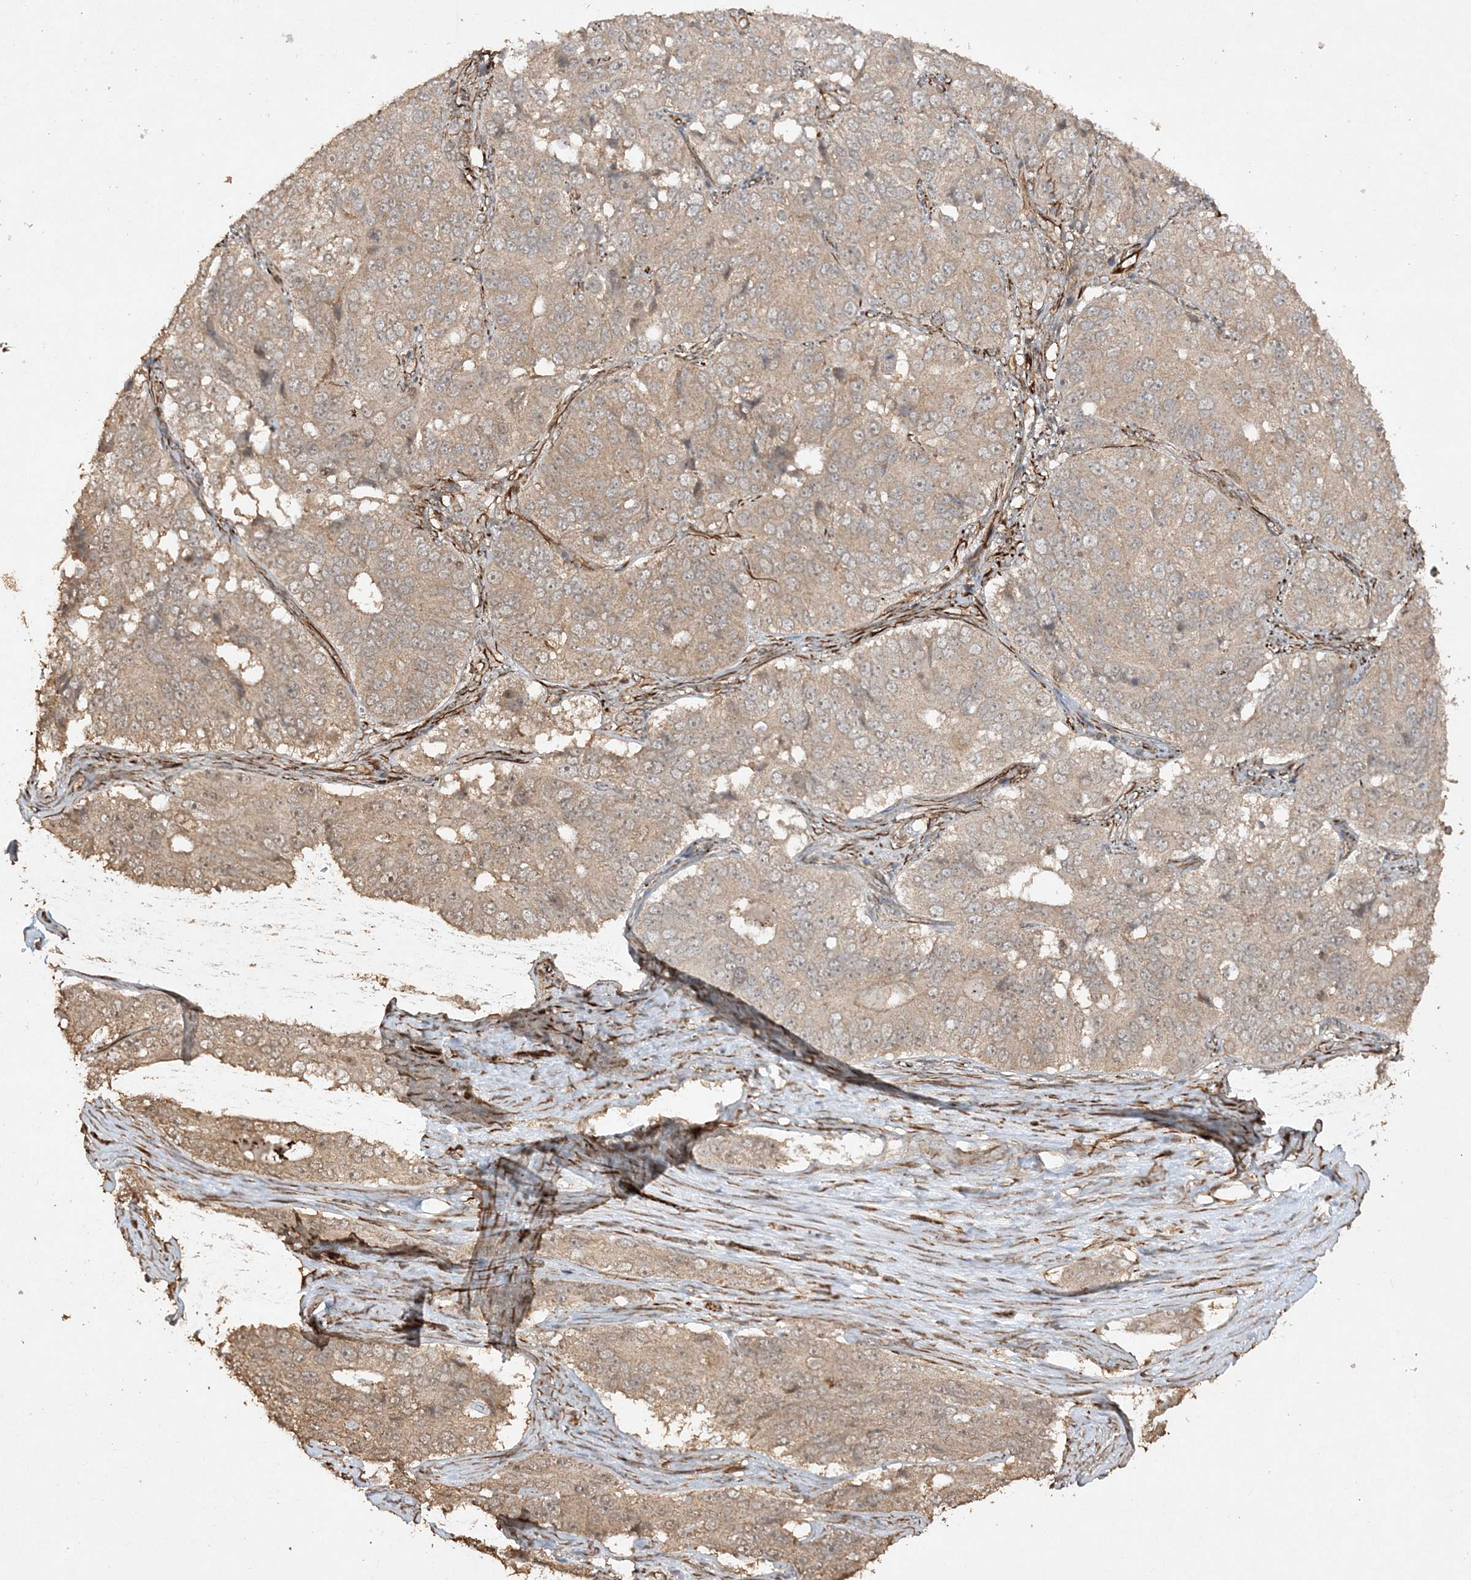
{"staining": {"intensity": "weak", "quantity": ">75%", "location": "cytoplasmic/membranous"}, "tissue": "ovarian cancer", "cell_type": "Tumor cells", "image_type": "cancer", "snomed": [{"axis": "morphology", "description": "Carcinoma, endometroid"}, {"axis": "topography", "description": "Ovary"}], "caption": "Immunohistochemistry of ovarian cancer (endometroid carcinoma) shows low levels of weak cytoplasmic/membranous positivity in about >75% of tumor cells.", "gene": "AVPI1", "patient": {"sex": "female", "age": 51}}